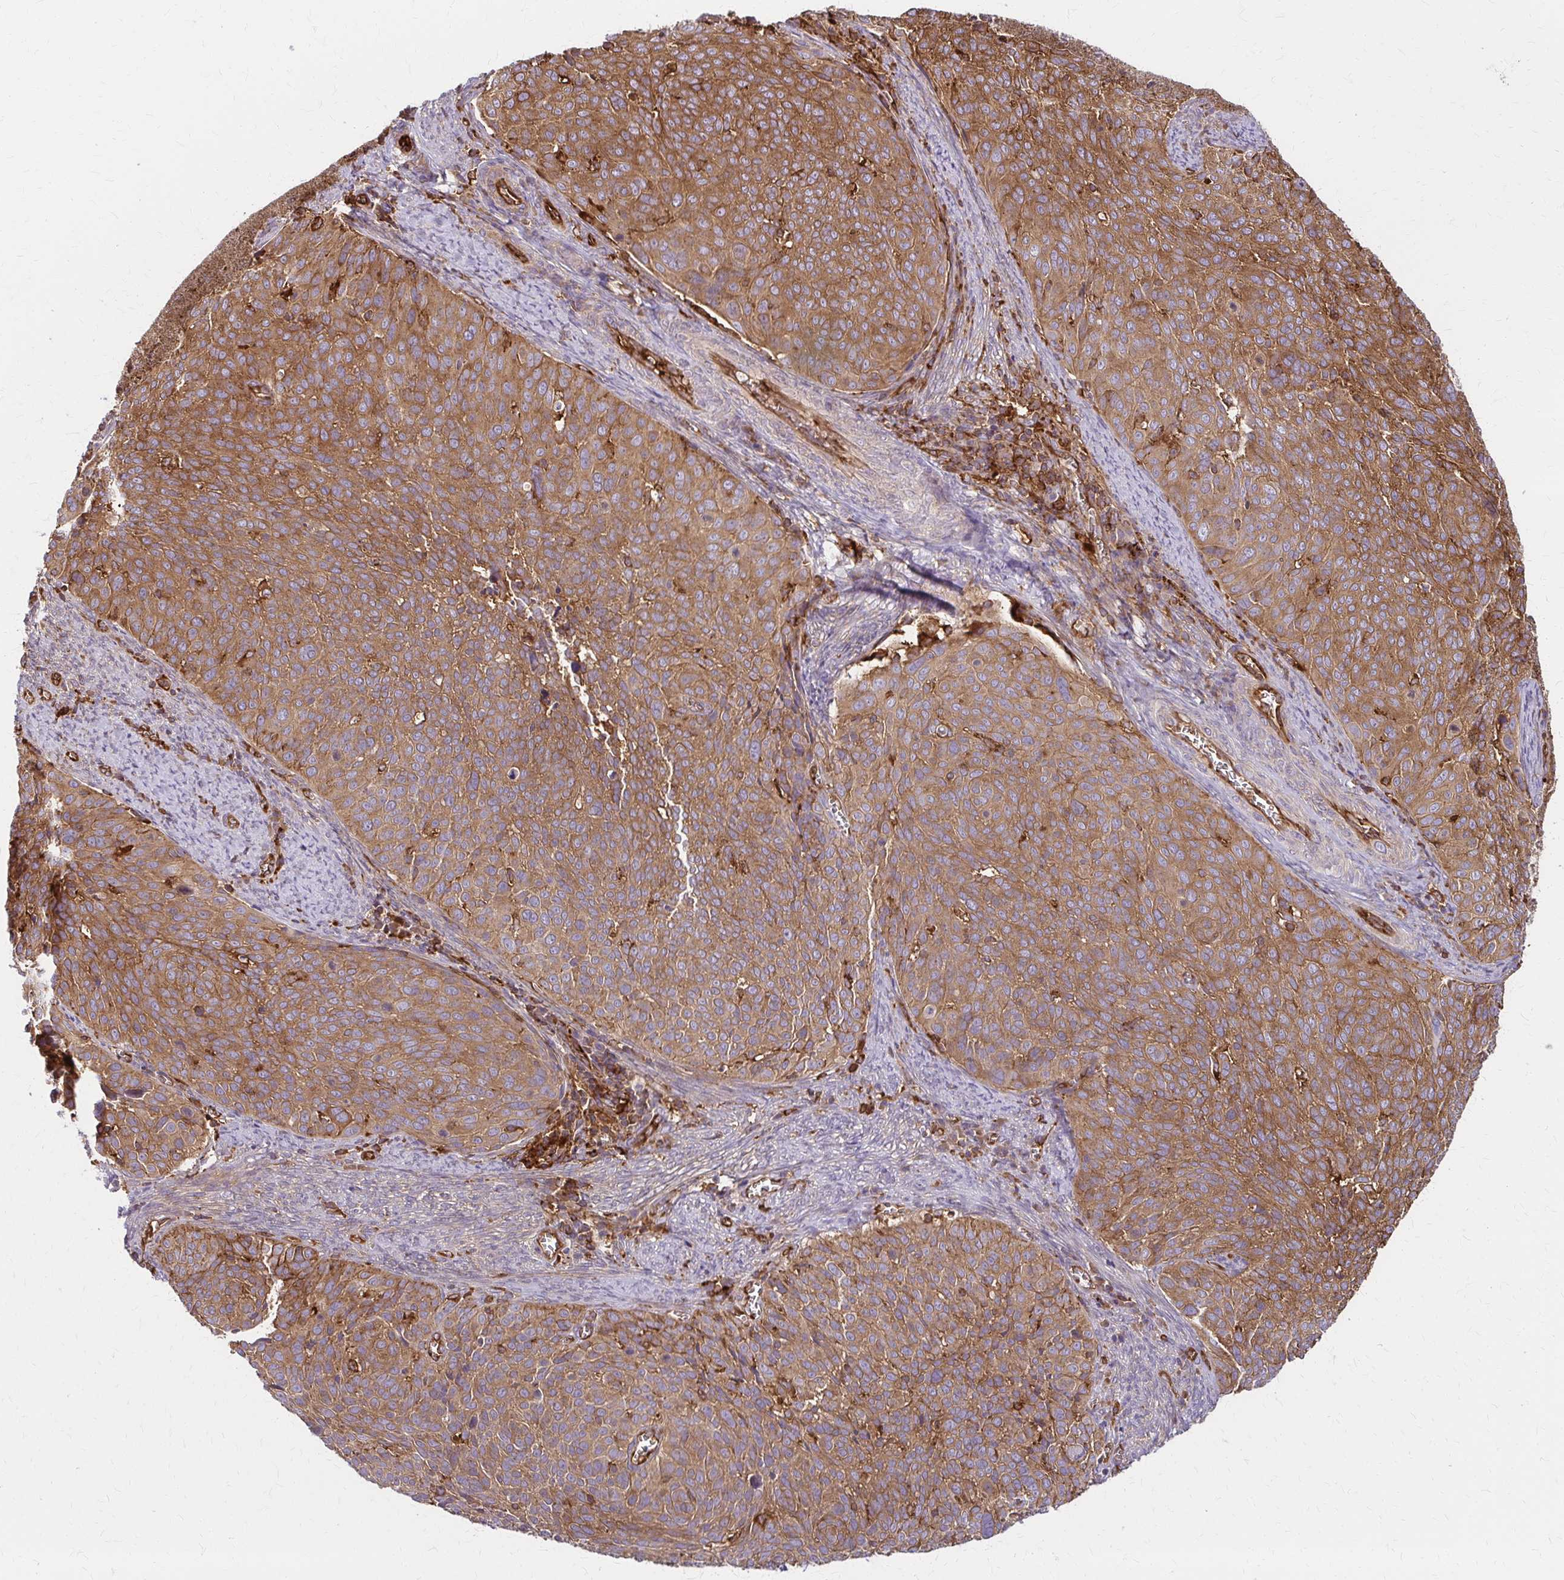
{"staining": {"intensity": "moderate", "quantity": ">75%", "location": "cytoplasmic/membranous"}, "tissue": "cervical cancer", "cell_type": "Tumor cells", "image_type": "cancer", "snomed": [{"axis": "morphology", "description": "Squamous cell carcinoma, NOS"}, {"axis": "topography", "description": "Cervix"}], "caption": "A brown stain labels moderate cytoplasmic/membranous positivity of a protein in human squamous cell carcinoma (cervical) tumor cells.", "gene": "WASF2", "patient": {"sex": "female", "age": 39}}